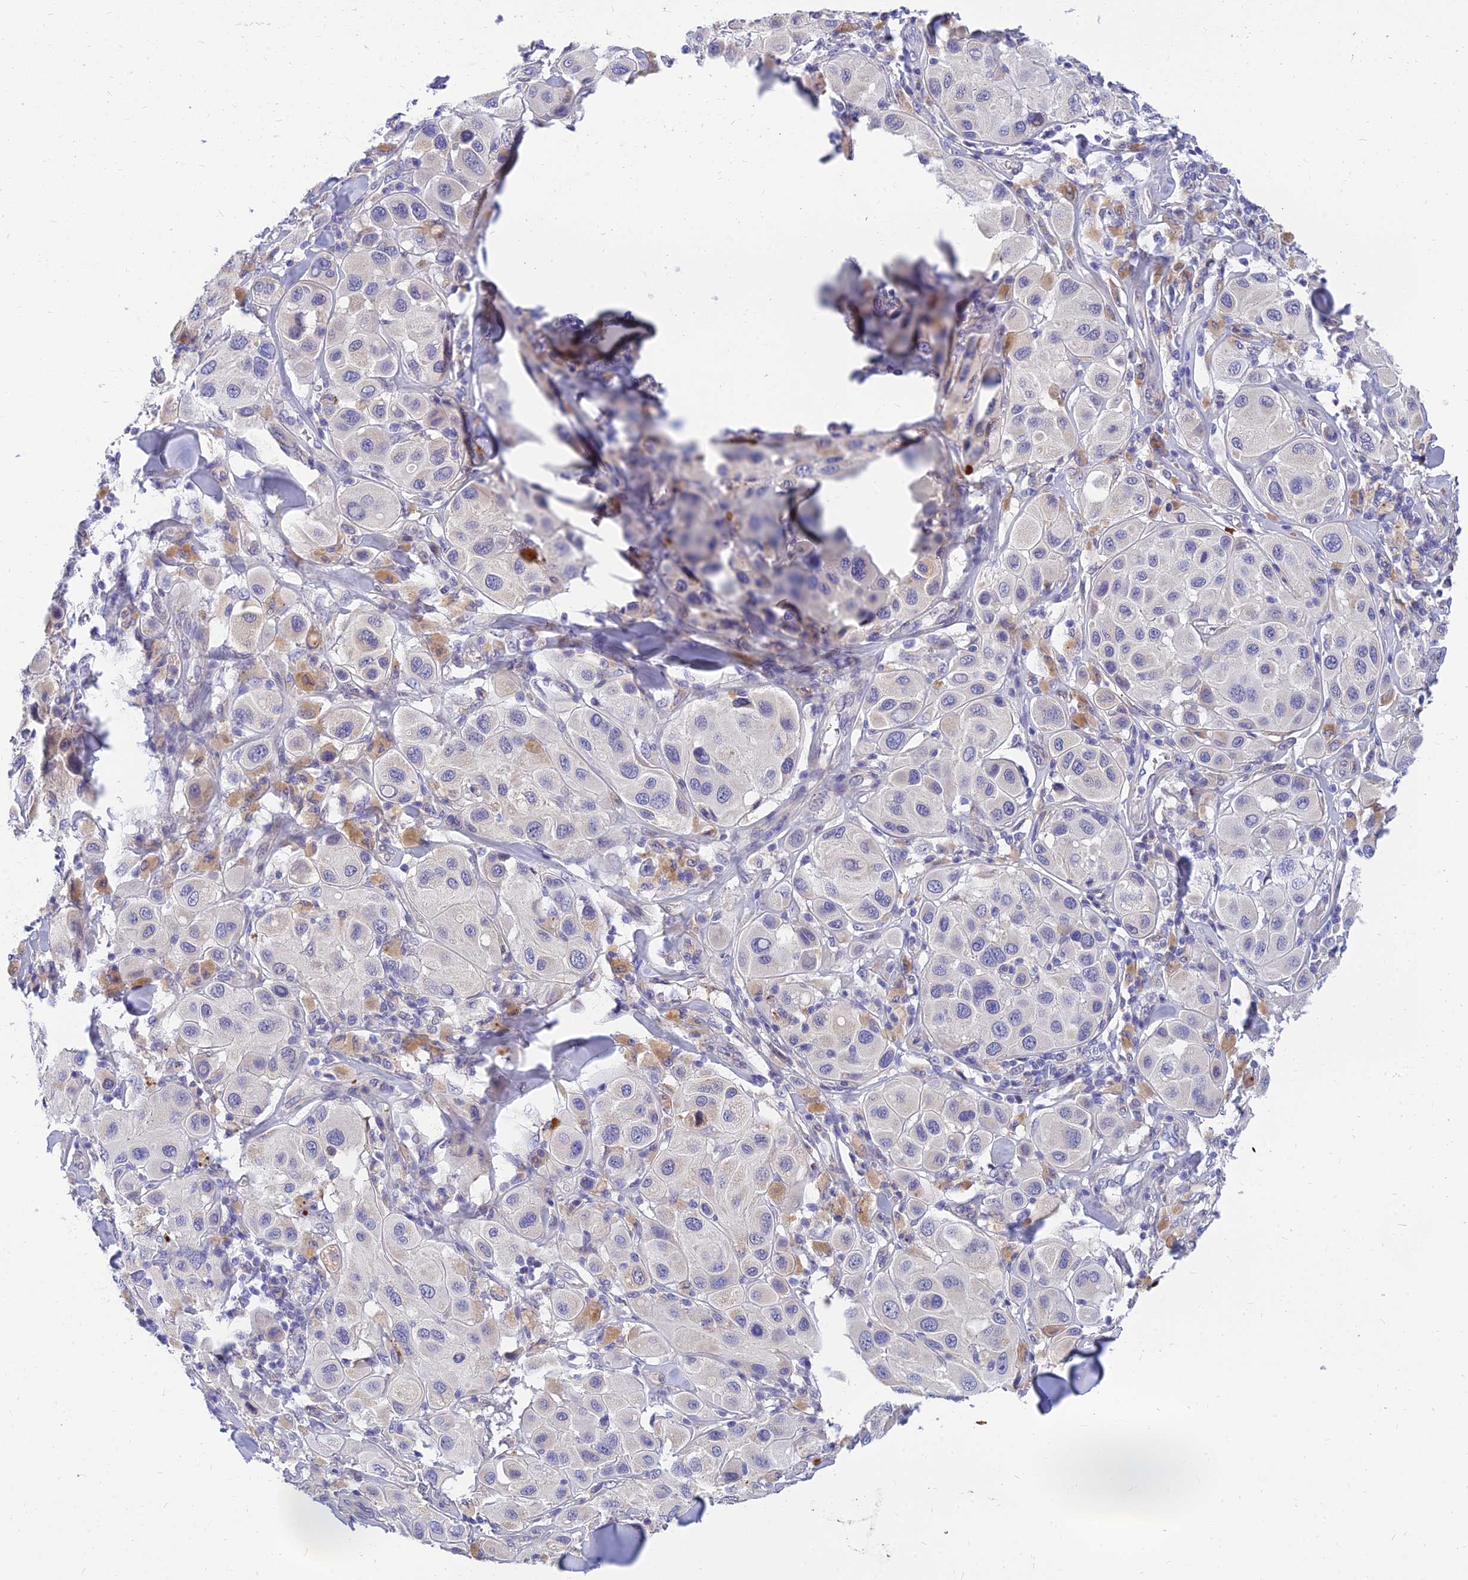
{"staining": {"intensity": "negative", "quantity": "none", "location": "none"}, "tissue": "melanoma", "cell_type": "Tumor cells", "image_type": "cancer", "snomed": [{"axis": "morphology", "description": "Malignant melanoma, Metastatic site"}, {"axis": "topography", "description": "Skin"}], "caption": "Image shows no significant protein positivity in tumor cells of melanoma.", "gene": "ANKS4B", "patient": {"sex": "male", "age": 41}}